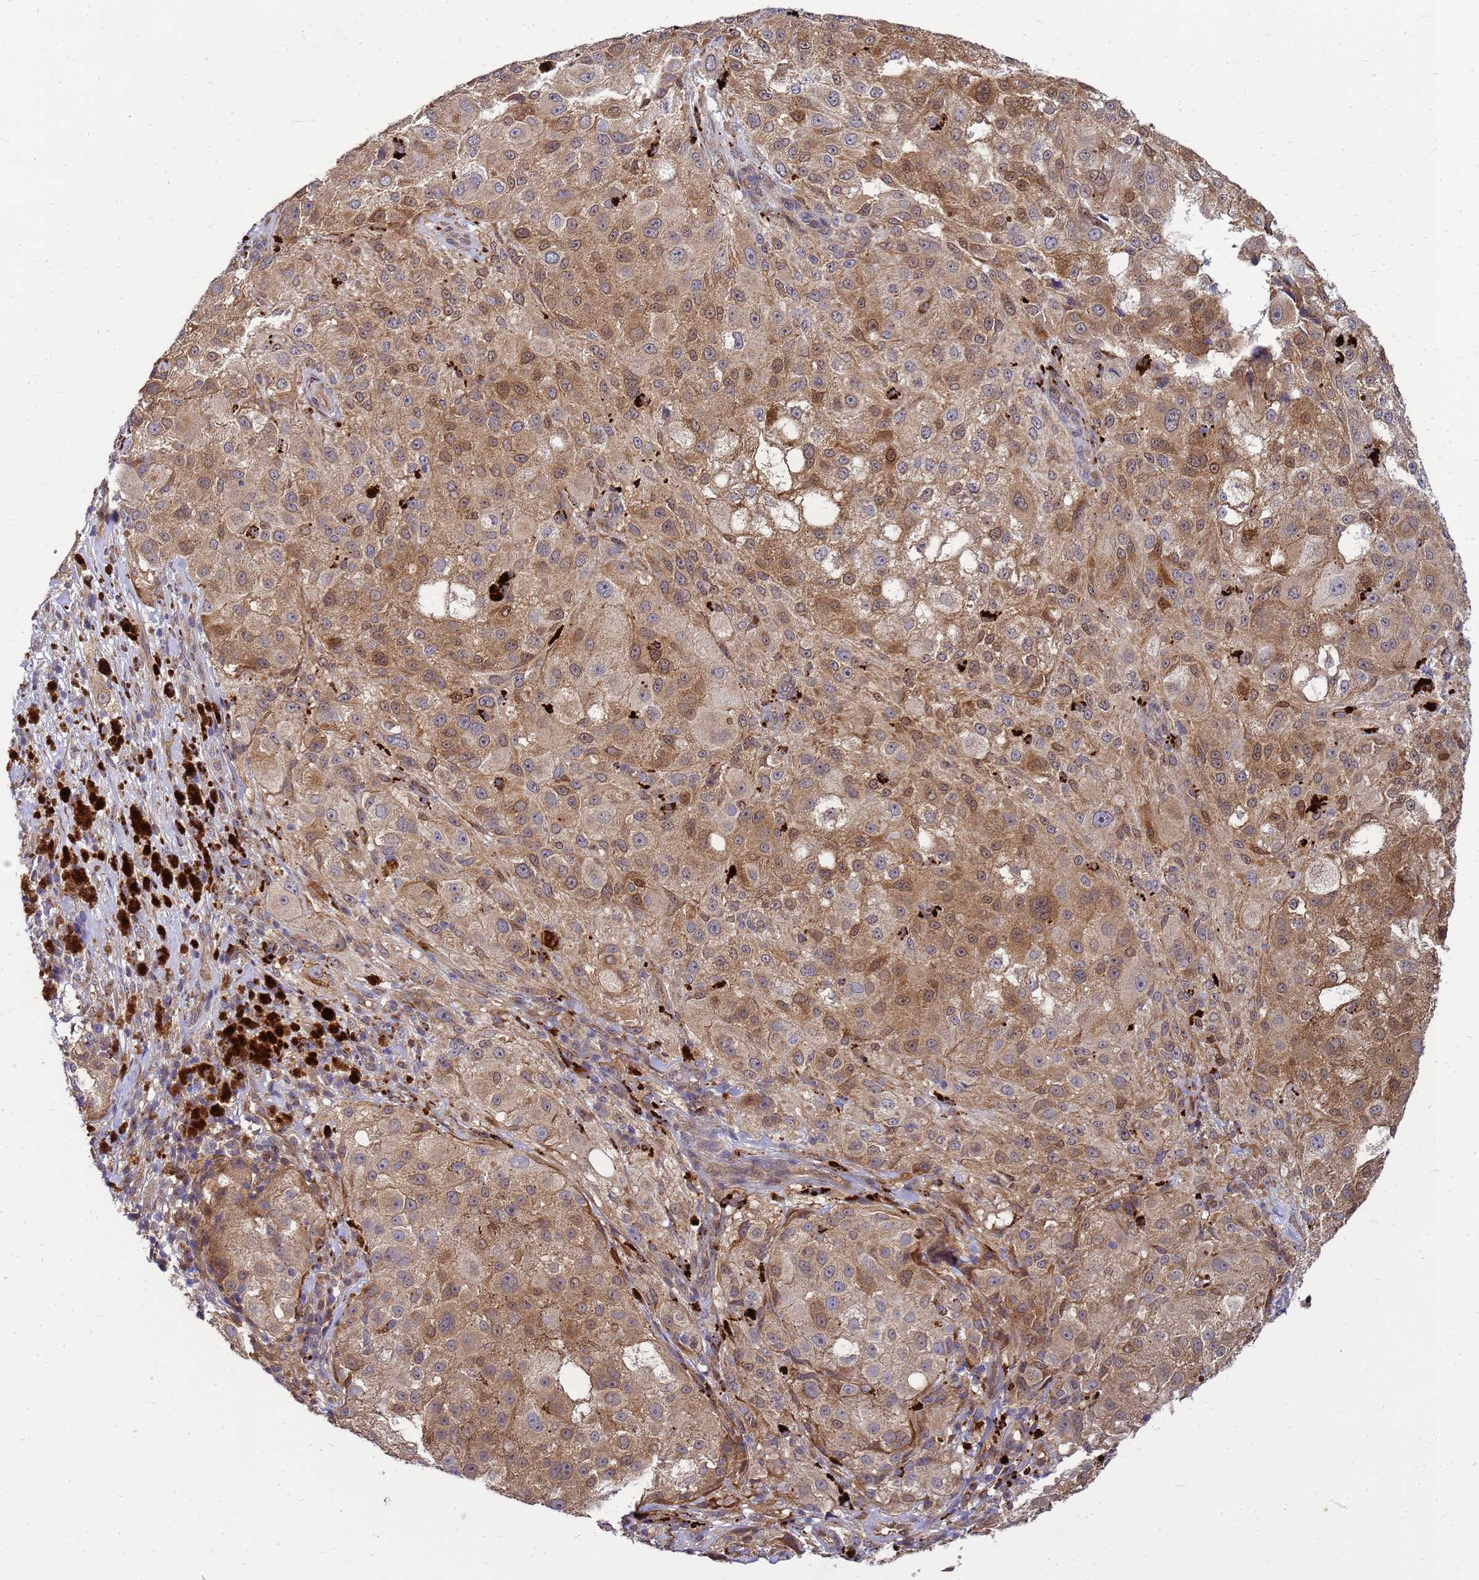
{"staining": {"intensity": "moderate", "quantity": ">75%", "location": "cytoplasmic/membranous,nuclear"}, "tissue": "melanoma", "cell_type": "Tumor cells", "image_type": "cancer", "snomed": [{"axis": "morphology", "description": "Necrosis, NOS"}, {"axis": "morphology", "description": "Malignant melanoma, NOS"}, {"axis": "topography", "description": "Skin"}], "caption": "The micrograph displays immunohistochemical staining of malignant melanoma. There is moderate cytoplasmic/membranous and nuclear expression is present in about >75% of tumor cells.", "gene": "EIF4EBP3", "patient": {"sex": "female", "age": 87}}